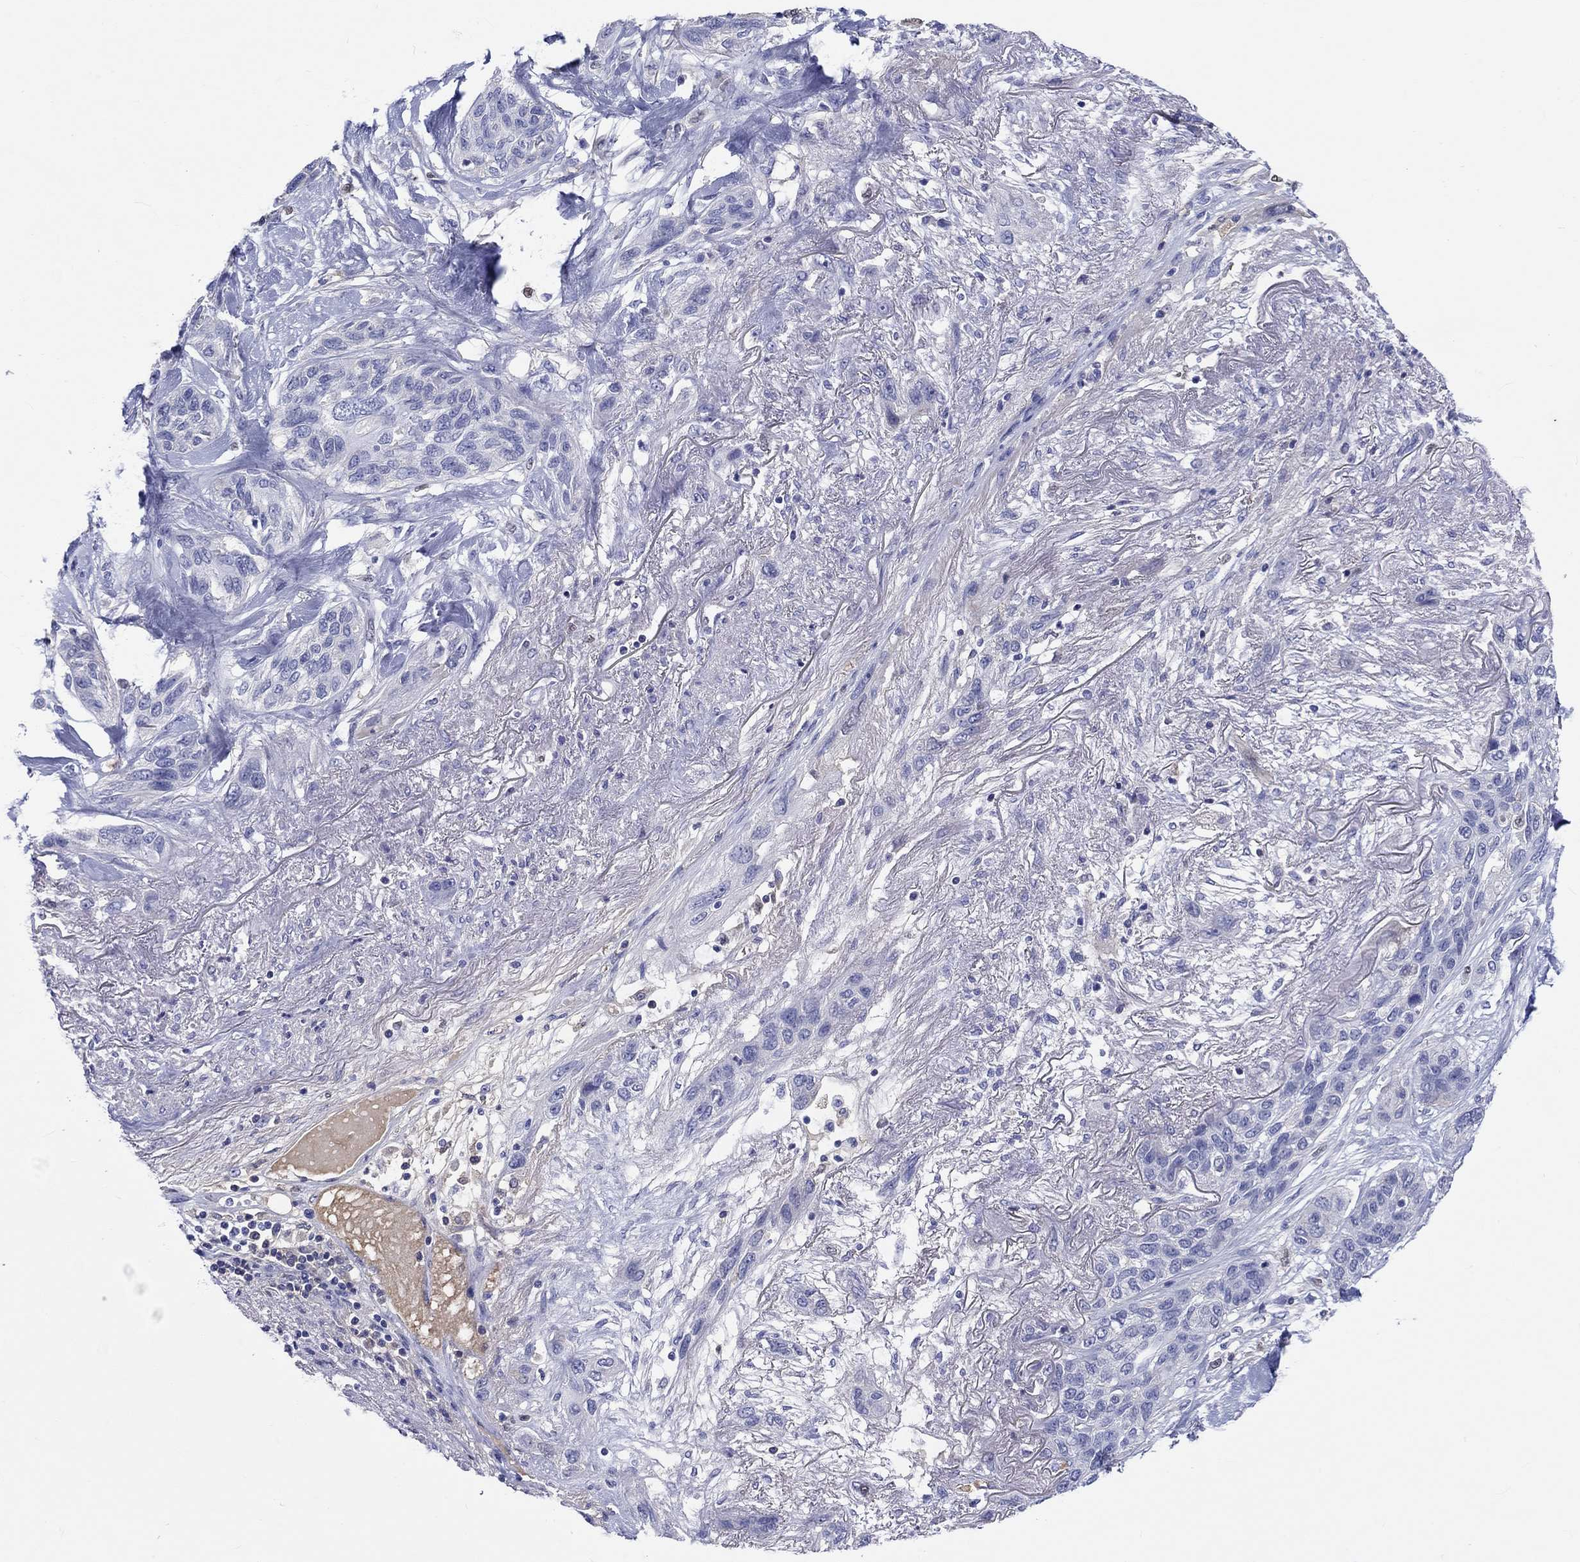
{"staining": {"intensity": "negative", "quantity": "none", "location": "none"}, "tissue": "lung cancer", "cell_type": "Tumor cells", "image_type": "cancer", "snomed": [{"axis": "morphology", "description": "Squamous cell carcinoma, NOS"}, {"axis": "topography", "description": "Lung"}], "caption": "An image of squamous cell carcinoma (lung) stained for a protein demonstrates no brown staining in tumor cells.", "gene": "CDY2B", "patient": {"sex": "female", "age": 70}}